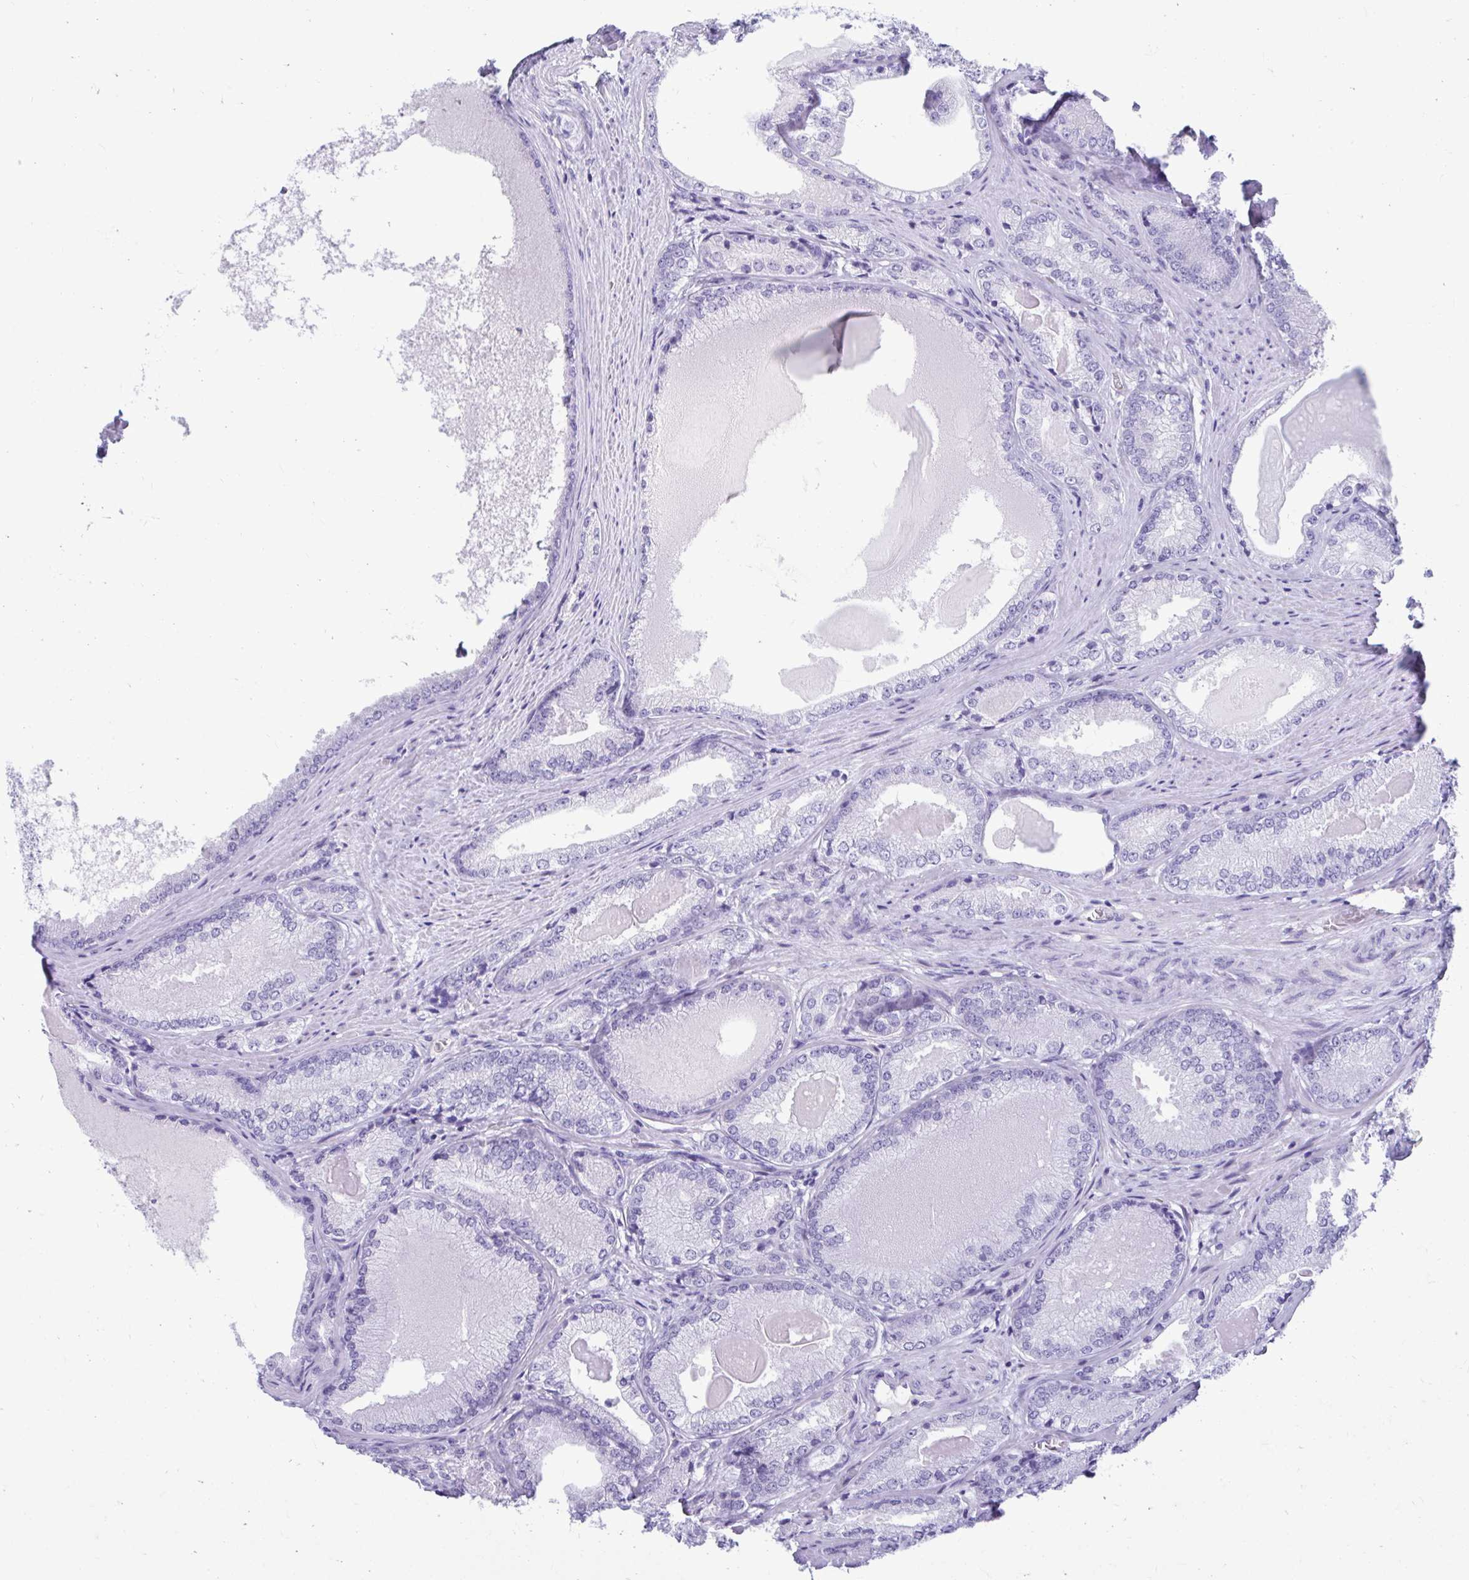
{"staining": {"intensity": "negative", "quantity": "none", "location": "none"}, "tissue": "prostate cancer", "cell_type": "Tumor cells", "image_type": "cancer", "snomed": [{"axis": "morphology", "description": "Adenocarcinoma, NOS"}, {"axis": "morphology", "description": "Adenocarcinoma, Low grade"}, {"axis": "topography", "description": "Prostate"}], "caption": "Human adenocarcinoma (prostate) stained for a protein using IHC shows no staining in tumor cells.", "gene": "SMIM9", "patient": {"sex": "male", "age": 68}}